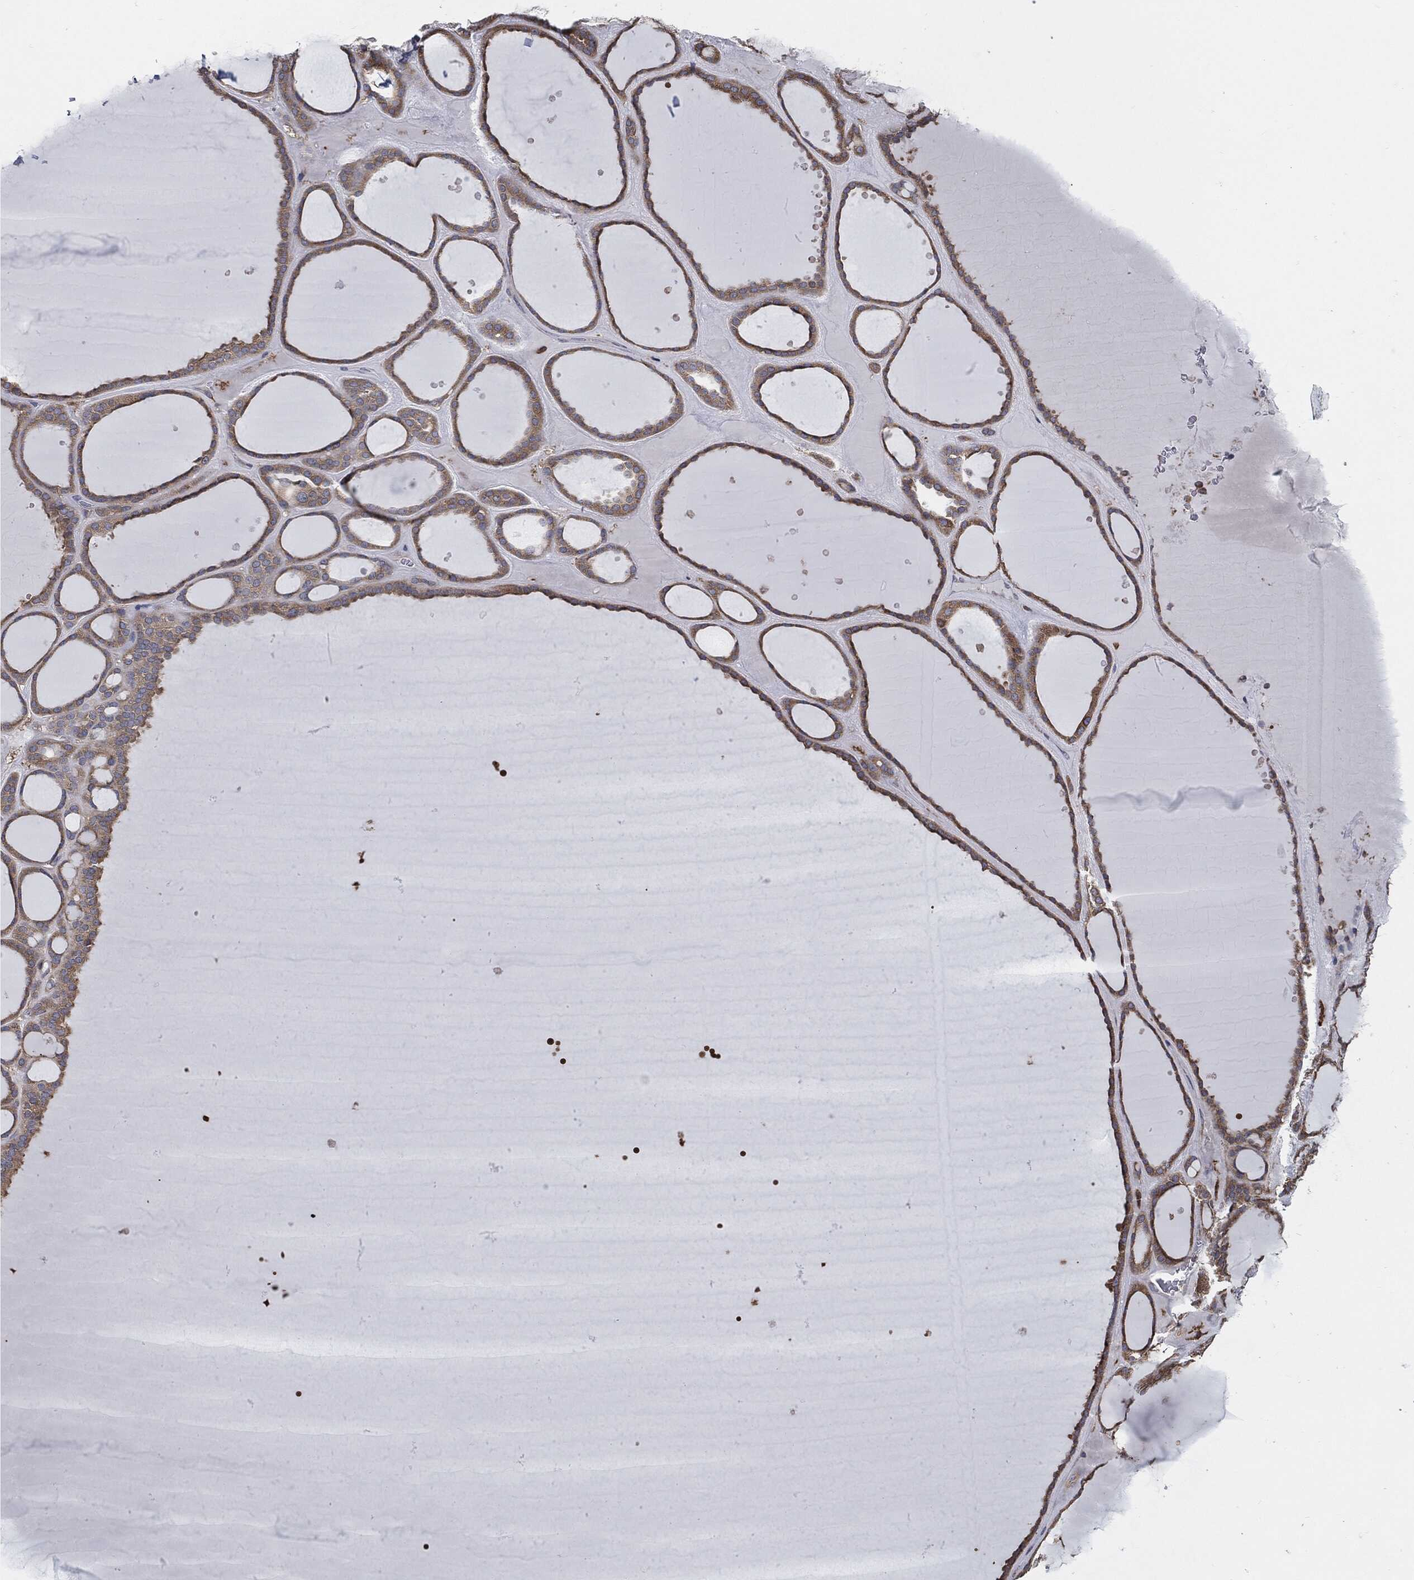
{"staining": {"intensity": "moderate", "quantity": ">75%", "location": "cytoplasmic/membranous"}, "tissue": "thyroid gland", "cell_type": "Glandular cells", "image_type": "normal", "snomed": [{"axis": "morphology", "description": "Normal tissue, NOS"}, {"axis": "topography", "description": "Thyroid gland"}], "caption": "Immunohistochemical staining of unremarkable thyroid gland reveals medium levels of moderate cytoplasmic/membranous positivity in approximately >75% of glandular cells.", "gene": "PRDX4", "patient": {"sex": "male", "age": 63}}